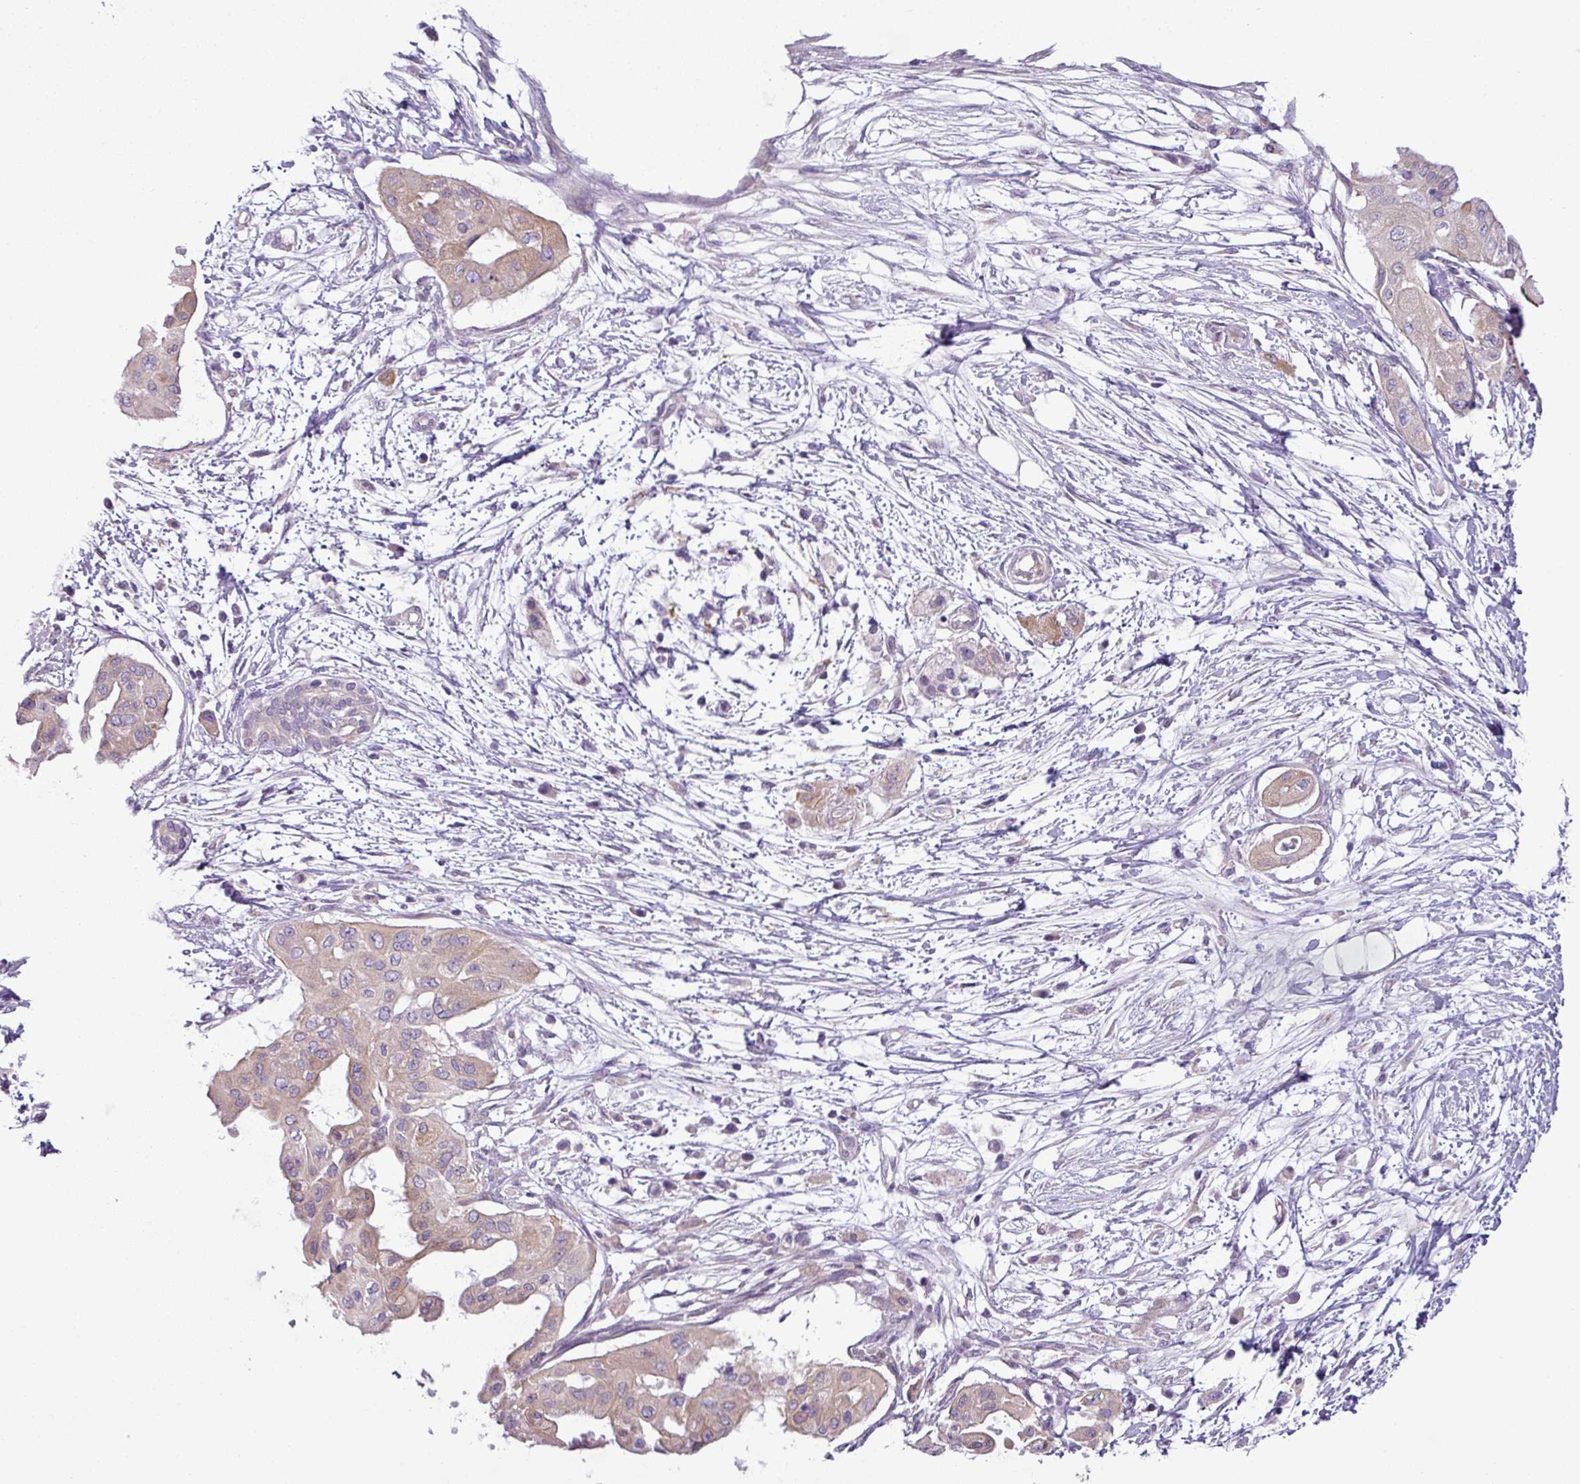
{"staining": {"intensity": "moderate", "quantity": ">75%", "location": "cytoplasmic/membranous"}, "tissue": "pancreatic cancer", "cell_type": "Tumor cells", "image_type": "cancer", "snomed": [{"axis": "morphology", "description": "Adenocarcinoma, NOS"}, {"axis": "topography", "description": "Pancreas"}], "caption": "Tumor cells demonstrate medium levels of moderate cytoplasmic/membranous positivity in approximately >75% of cells in human pancreatic cancer.", "gene": "TOR1AIP2", "patient": {"sex": "male", "age": 68}}